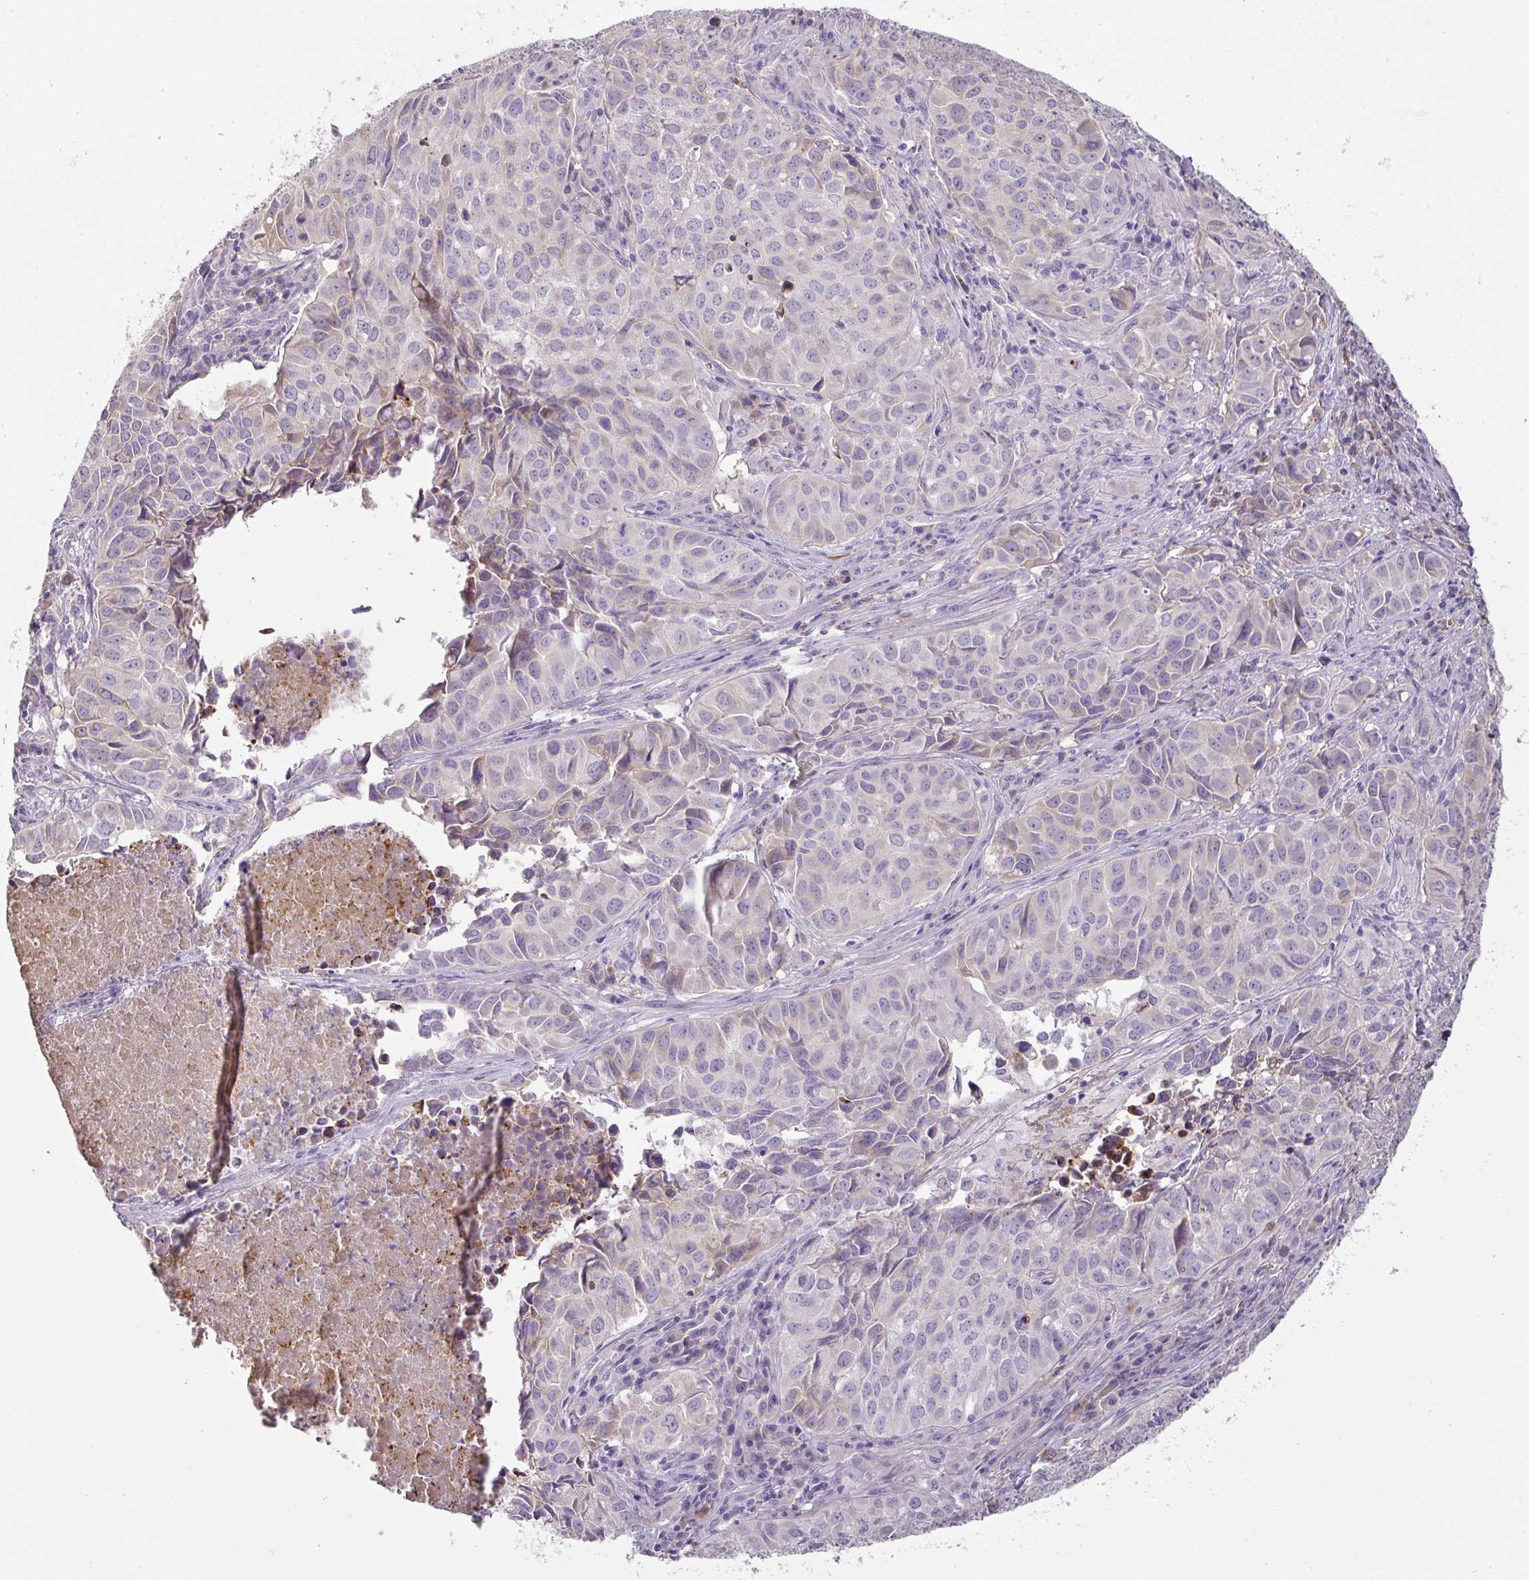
{"staining": {"intensity": "negative", "quantity": "none", "location": "none"}, "tissue": "lung cancer", "cell_type": "Tumor cells", "image_type": "cancer", "snomed": [{"axis": "morphology", "description": "Adenocarcinoma, NOS"}, {"axis": "topography", "description": "Lung"}], "caption": "The image exhibits no significant staining in tumor cells of lung cancer (adenocarcinoma).", "gene": "CCZ1", "patient": {"sex": "female", "age": 50}}